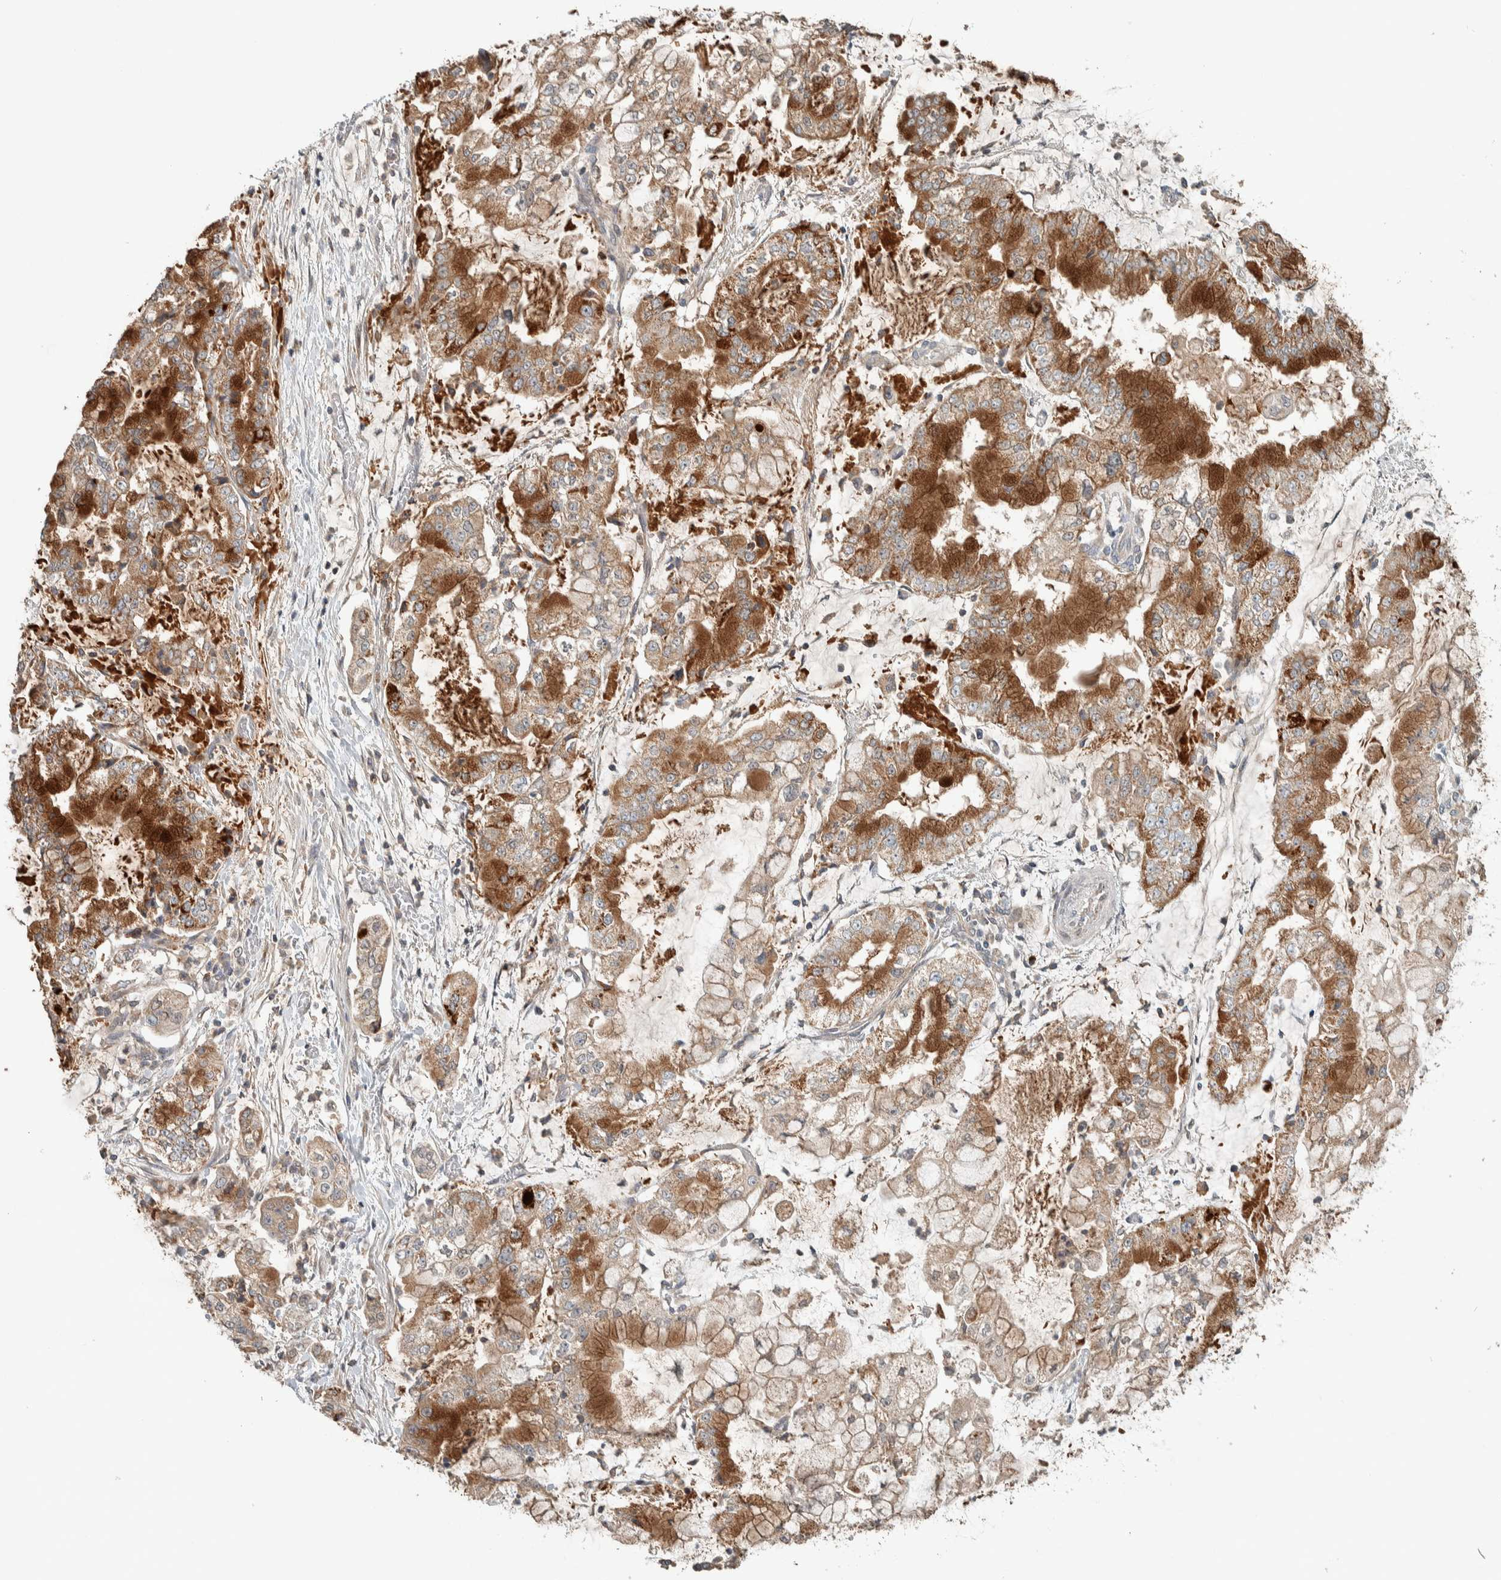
{"staining": {"intensity": "moderate", "quantity": ">75%", "location": "cytoplasmic/membranous"}, "tissue": "stomach cancer", "cell_type": "Tumor cells", "image_type": "cancer", "snomed": [{"axis": "morphology", "description": "Adenocarcinoma, NOS"}, {"axis": "topography", "description": "Stomach"}], "caption": "Tumor cells display medium levels of moderate cytoplasmic/membranous positivity in approximately >75% of cells in stomach adenocarcinoma.", "gene": "NBR1", "patient": {"sex": "male", "age": 76}}